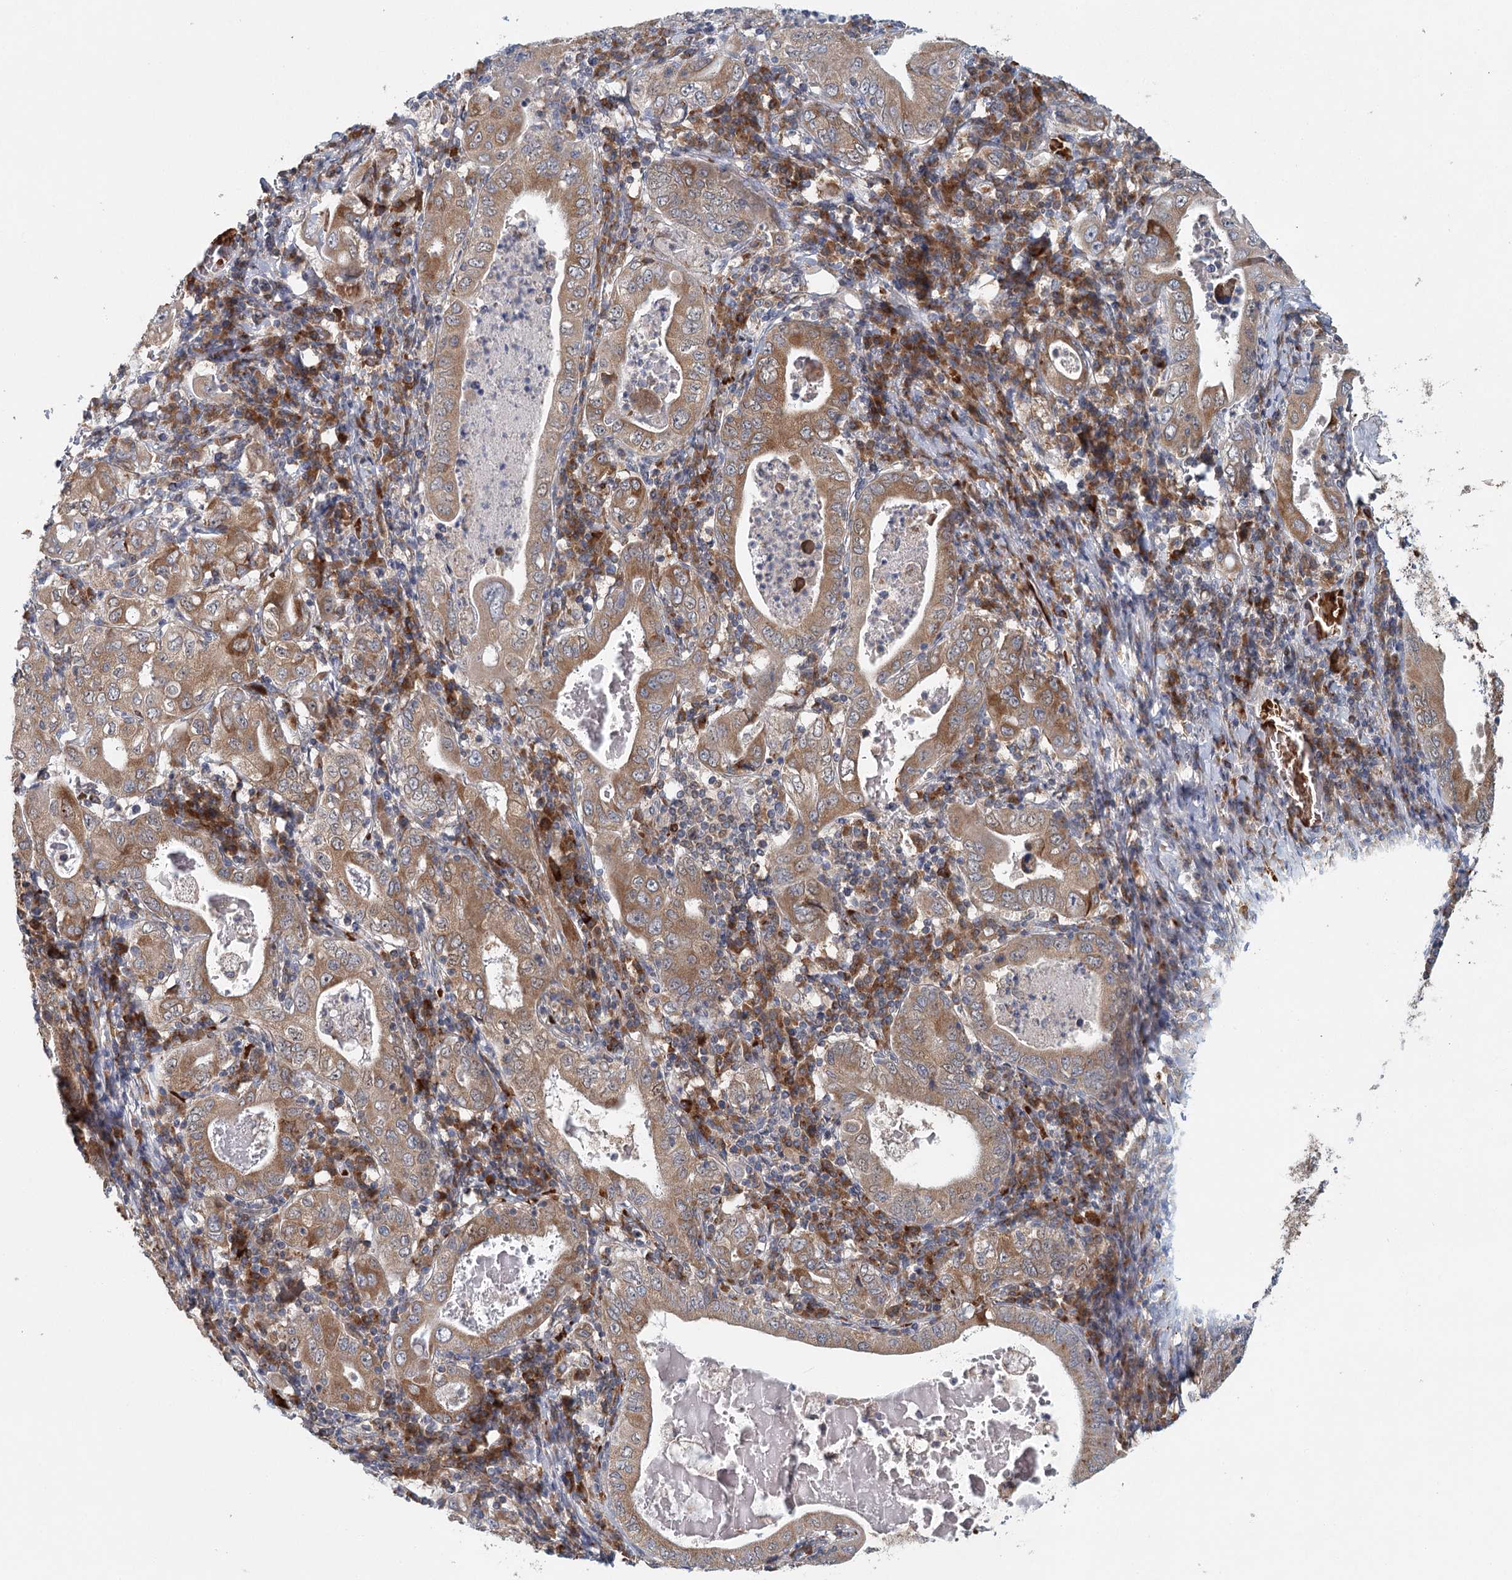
{"staining": {"intensity": "moderate", "quantity": ">75%", "location": "cytoplasmic/membranous"}, "tissue": "stomach cancer", "cell_type": "Tumor cells", "image_type": "cancer", "snomed": [{"axis": "morphology", "description": "Normal tissue, NOS"}, {"axis": "morphology", "description": "Adenocarcinoma, NOS"}, {"axis": "topography", "description": "Esophagus"}, {"axis": "topography", "description": "Stomach, upper"}, {"axis": "topography", "description": "Peripheral nerve tissue"}], "caption": "The histopathology image displays a brown stain indicating the presence of a protein in the cytoplasmic/membranous of tumor cells in stomach adenocarcinoma.", "gene": "ADK", "patient": {"sex": "male", "age": 62}}